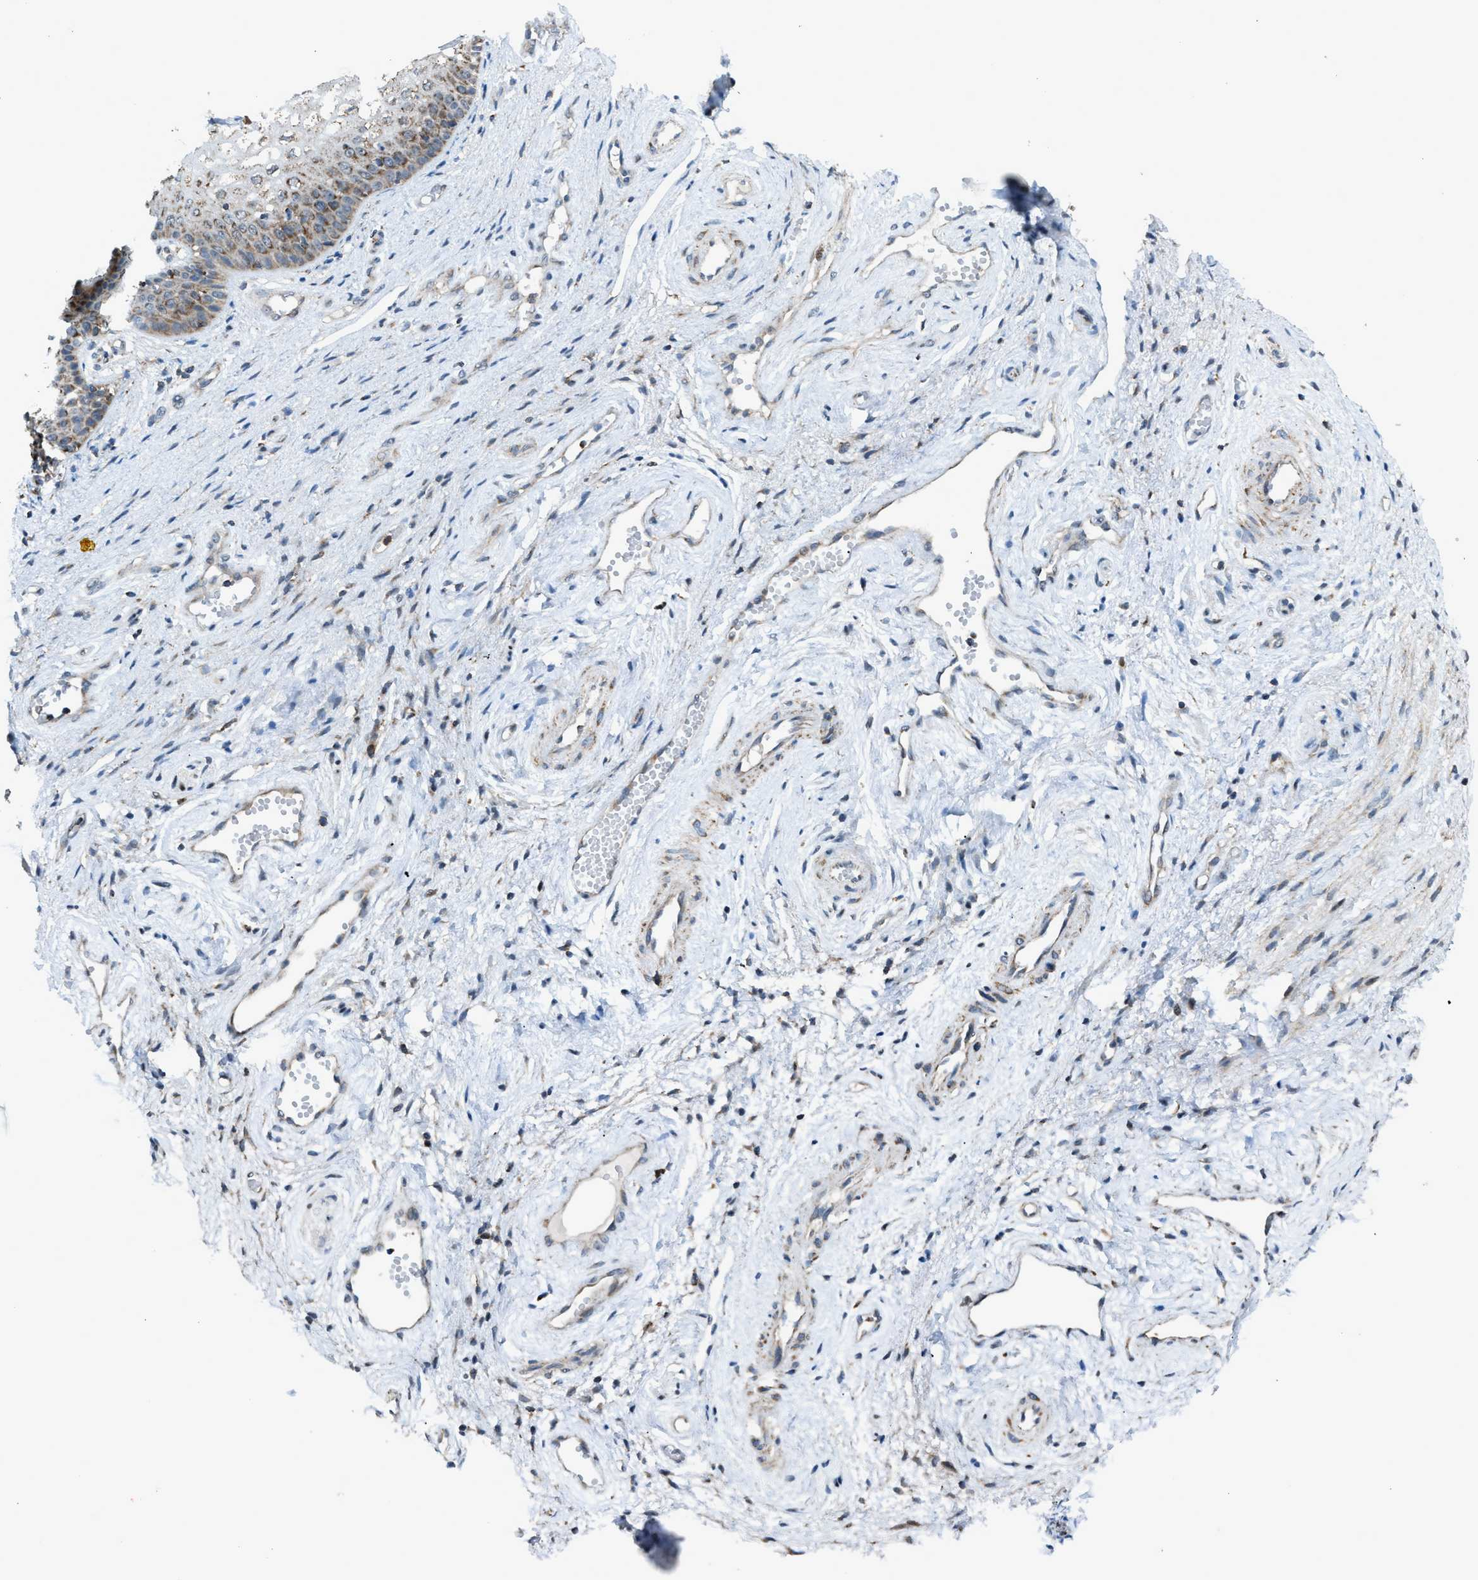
{"staining": {"intensity": "moderate", "quantity": "25%-75%", "location": "cytoplasmic/membranous"}, "tissue": "vagina", "cell_type": "Squamous epithelial cells", "image_type": "normal", "snomed": [{"axis": "morphology", "description": "Normal tissue, NOS"}, {"axis": "topography", "description": "Vagina"}], "caption": "A micrograph showing moderate cytoplasmic/membranous positivity in approximately 25%-75% of squamous epithelial cells in benign vagina, as visualized by brown immunohistochemical staining.", "gene": "SRM", "patient": {"sex": "female", "age": 34}}